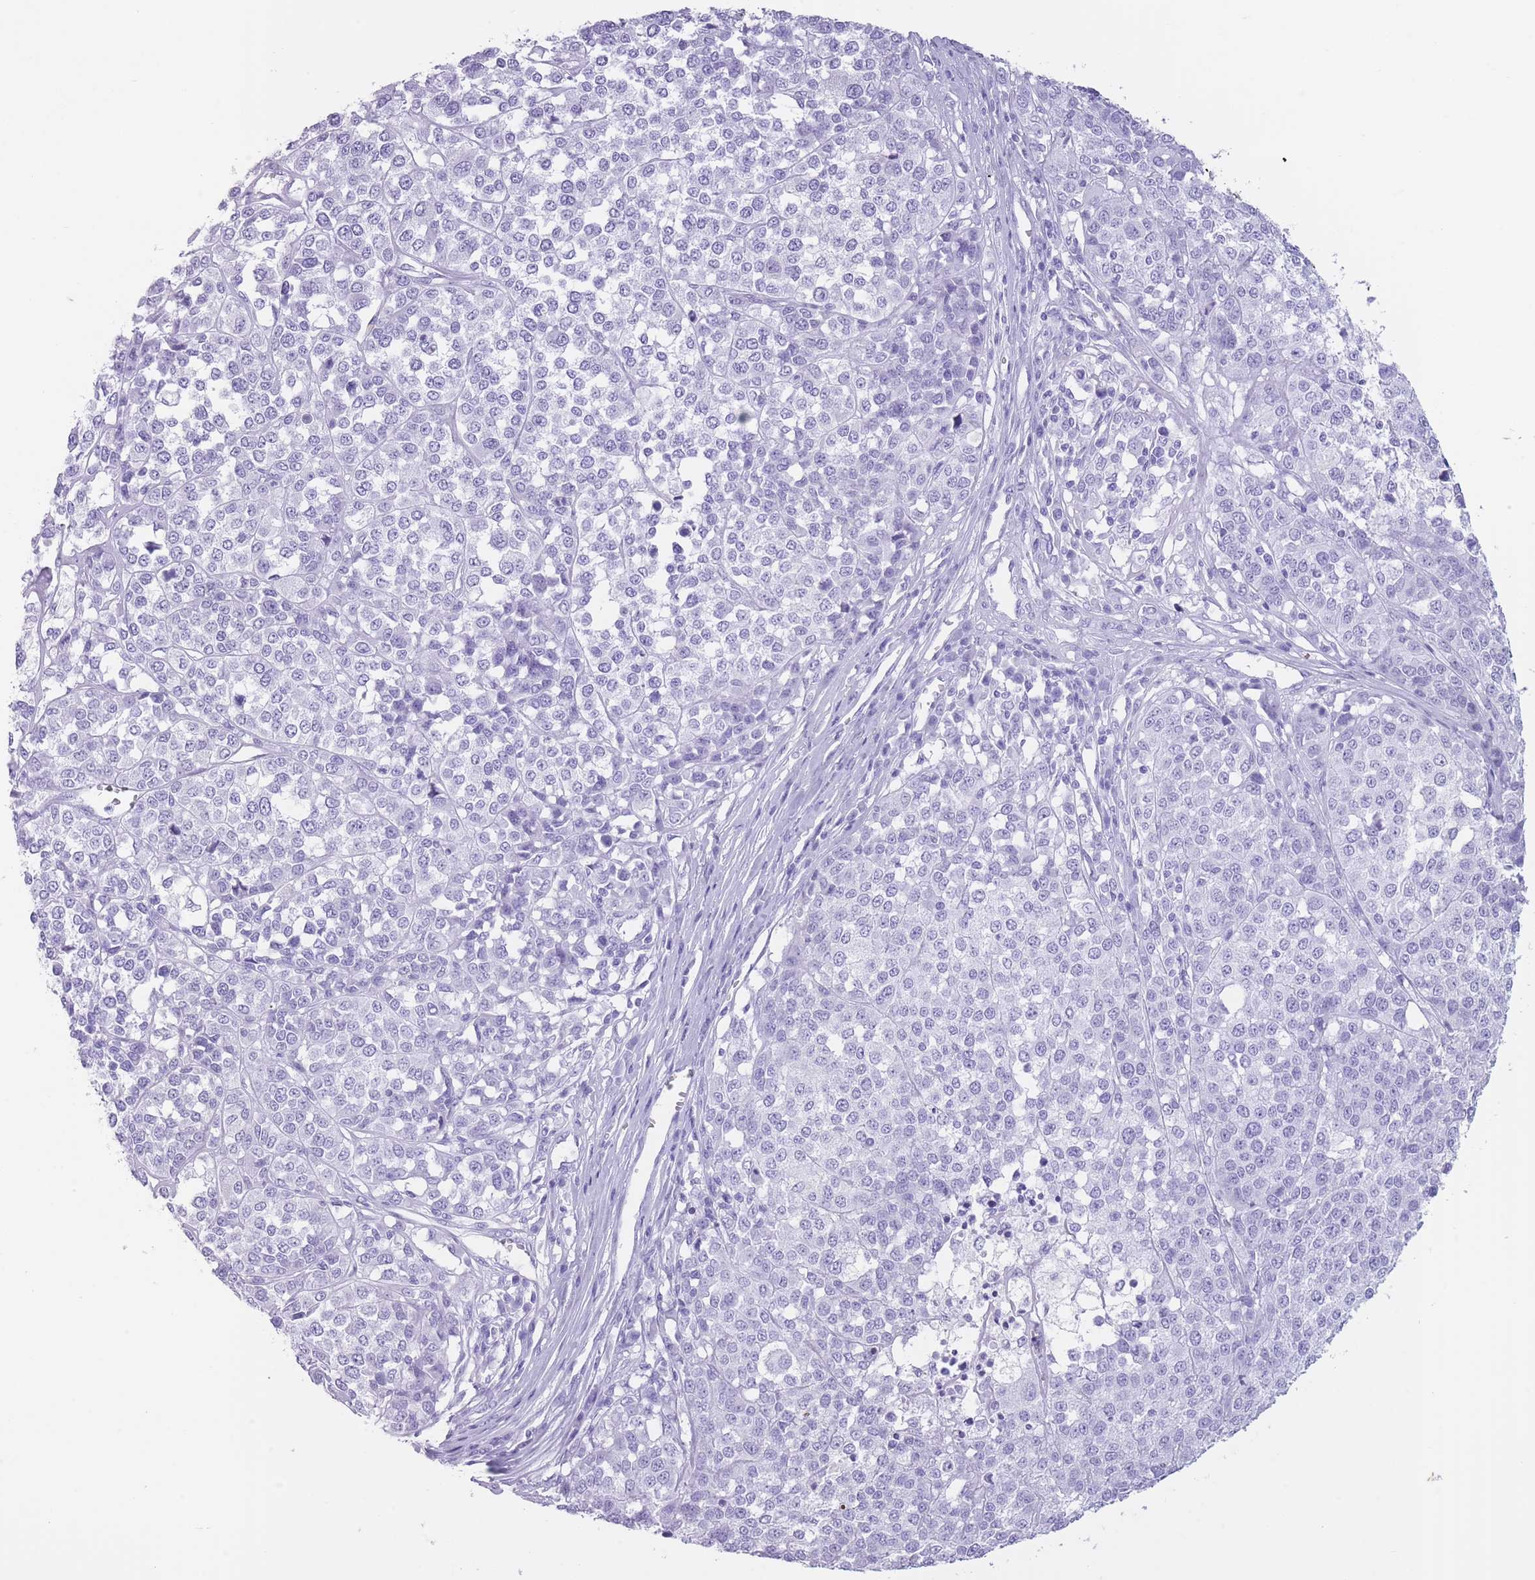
{"staining": {"intensity": "negative", "quantity": "none", "location": "none"}, "tissue": "melanoma", "cell_type": "Tumor cells", "image_type": "cancer", "snomed": [{"axis": "morphology", "description": "Malignant melanoma, Metastatic site"}, {"axis": "topography", "description": "Lymph node"}], "caption": "This is an IHC histopathology image of malignant melanoma (metastatic site). There is no staining in tumor cells.", "gene": "OR4F21", "patient": {"sex": "male", "age": 44}}